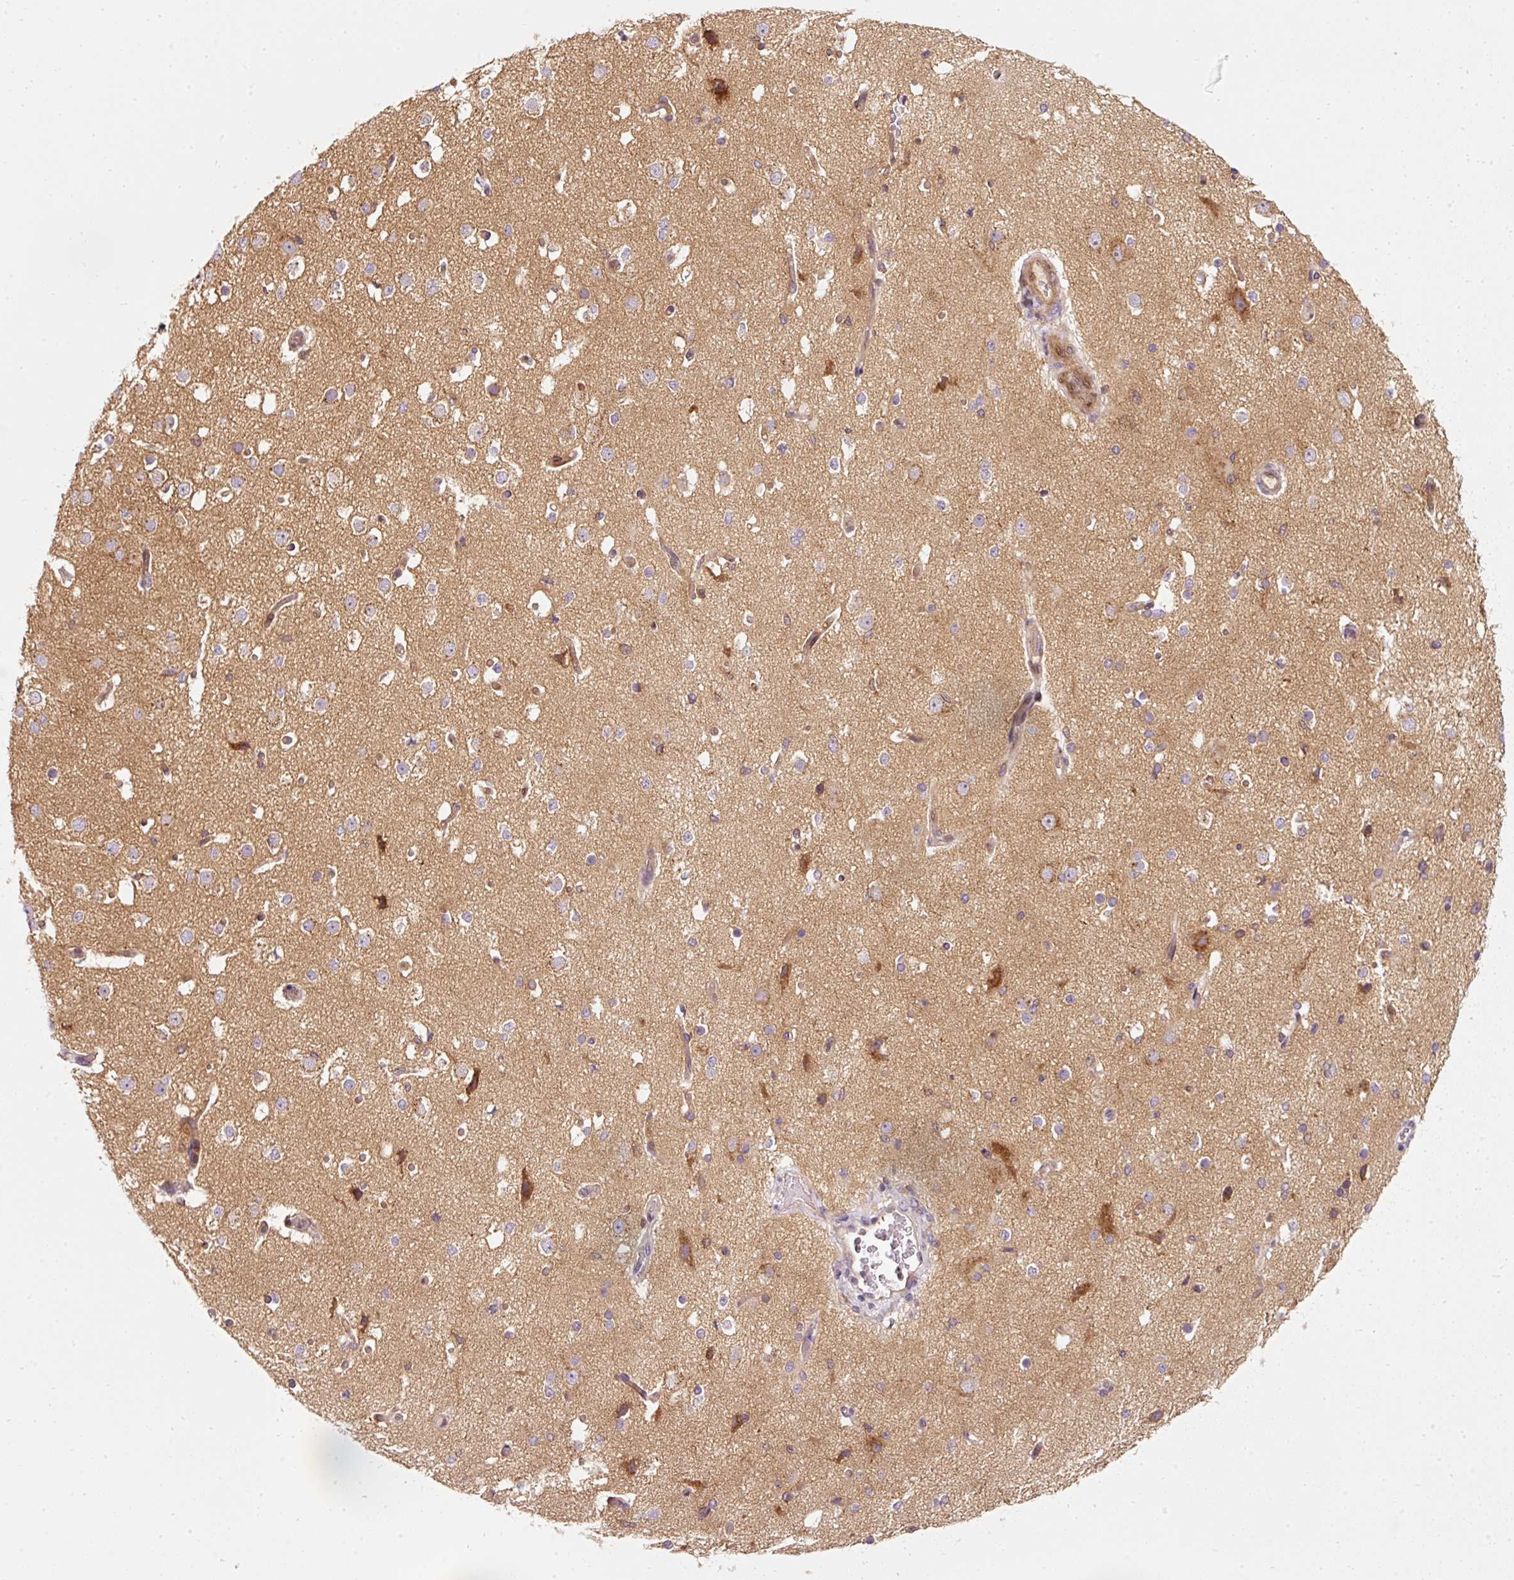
{"staining": {"intensity": "moderate", "quantity": "<25%", "location": "cytoplasmic/membranous"}, "tissue": "cerebral cortex", "cell_type": "Endothelial cells", "image_type": "normal", "snomed": [{"axis": "morphology", "description": "Normal tissue, NOS"}, {"axis": "morphology", "description": "Inflammation, NOS"}, {"axis": "topography", "description": "Cerebral cortex"}], "caption": "Human cerebral cortex stained for a protein (brown) shows moderate cytoplasmic/membranous positive staining in approximately <25% of endothelial cells.", "gene": "NAPA", "patient": {"sex": "male", "age": 6}}